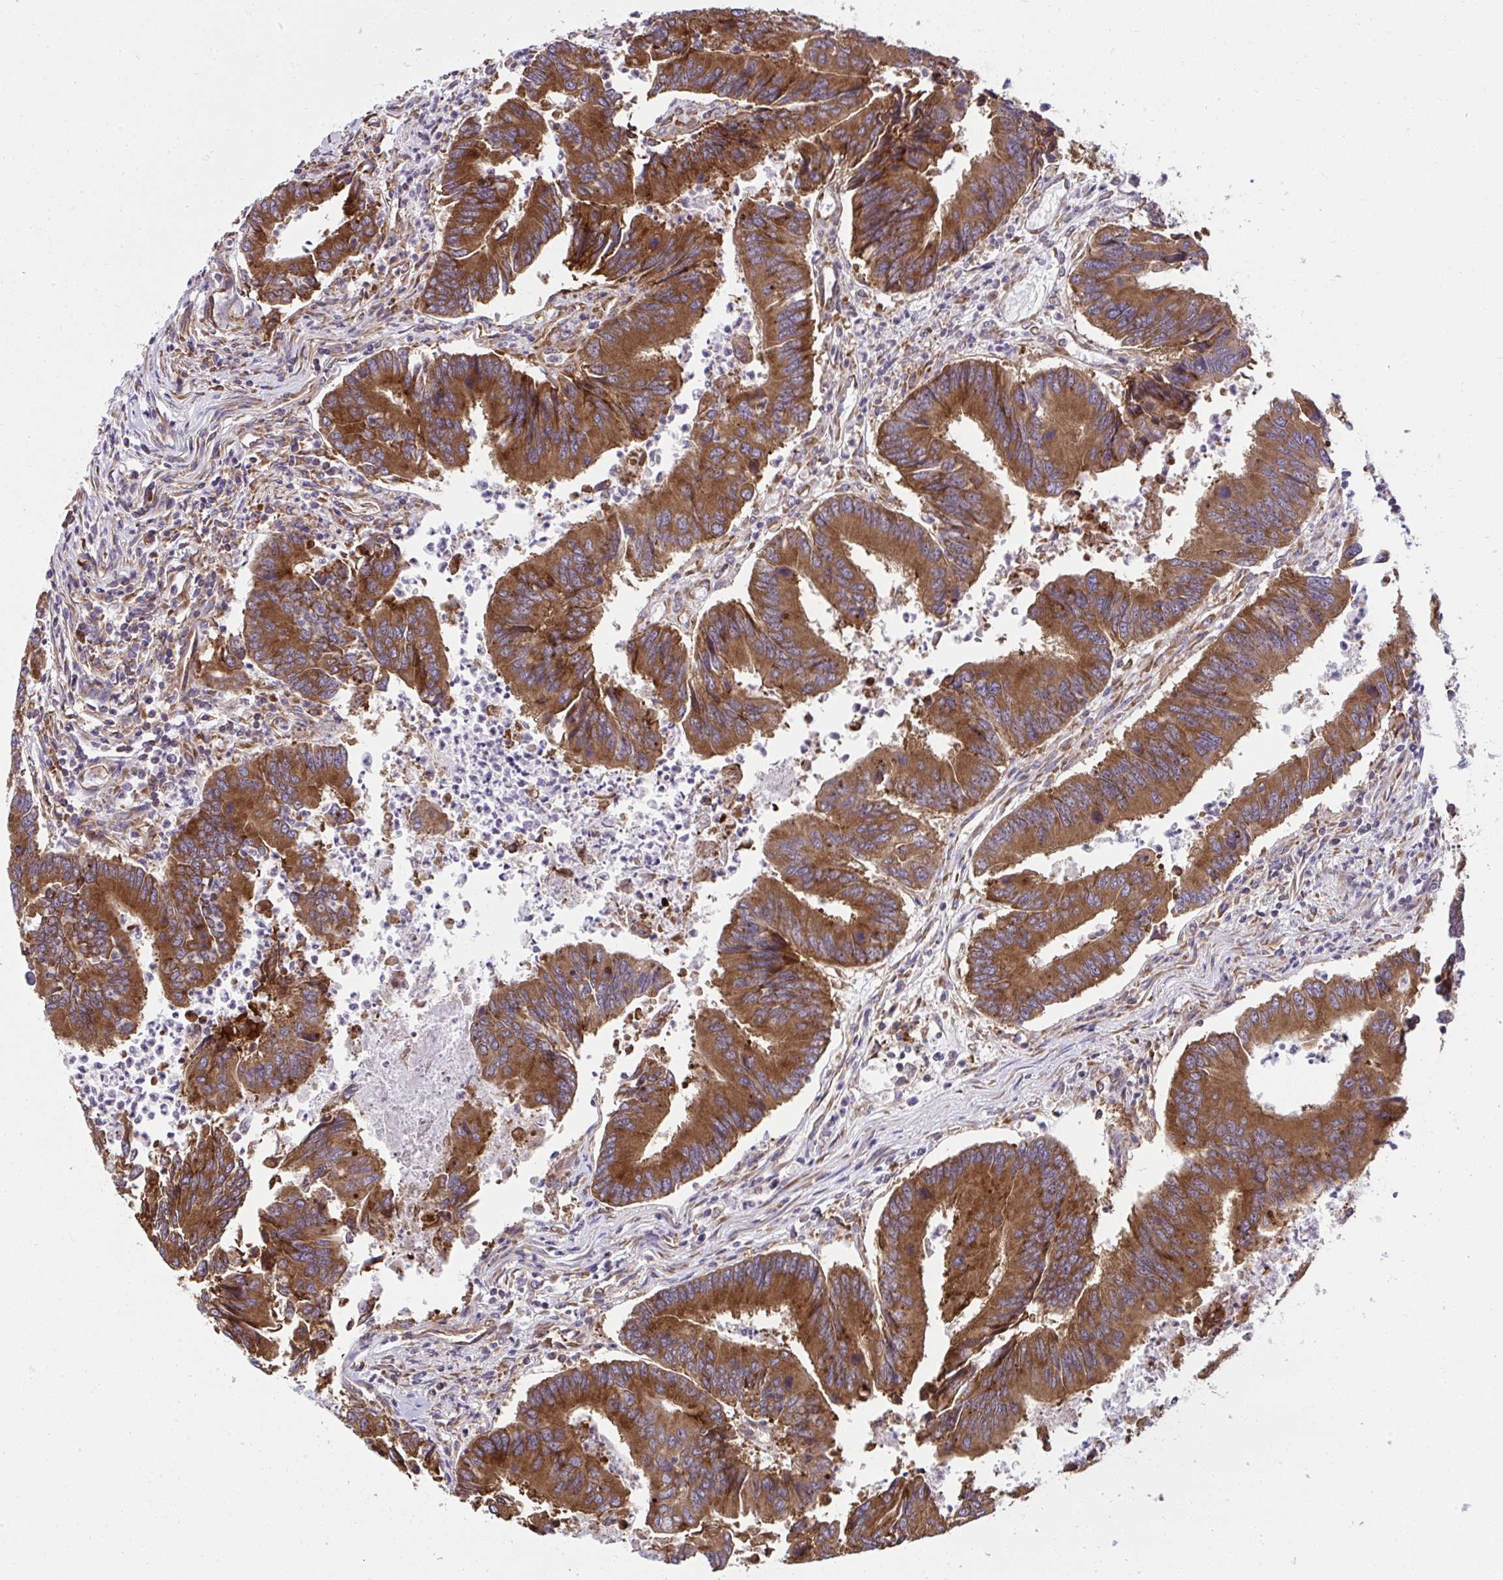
{"staining": {"intensity": "strong", "quantity": ">75%", "location": "cytoplasmic/membranous"}, "tissue": "colorectal cancer", "cell_type": "Tumor cells", "image_type": "cancer", "snomed": [{"axis": "morphology", "description": "Adenocarcinoma, NOS"}, {"axis": "topography", "description": "Colon"}], "caption": "Brown immunohistochemical staining in human colorectal cancer displays strong cytoplasmic/membranous positivity in approximately >75% of tumor cells.", "gene": "RPS7", "patient": {"sex": "female", "age": 67}}